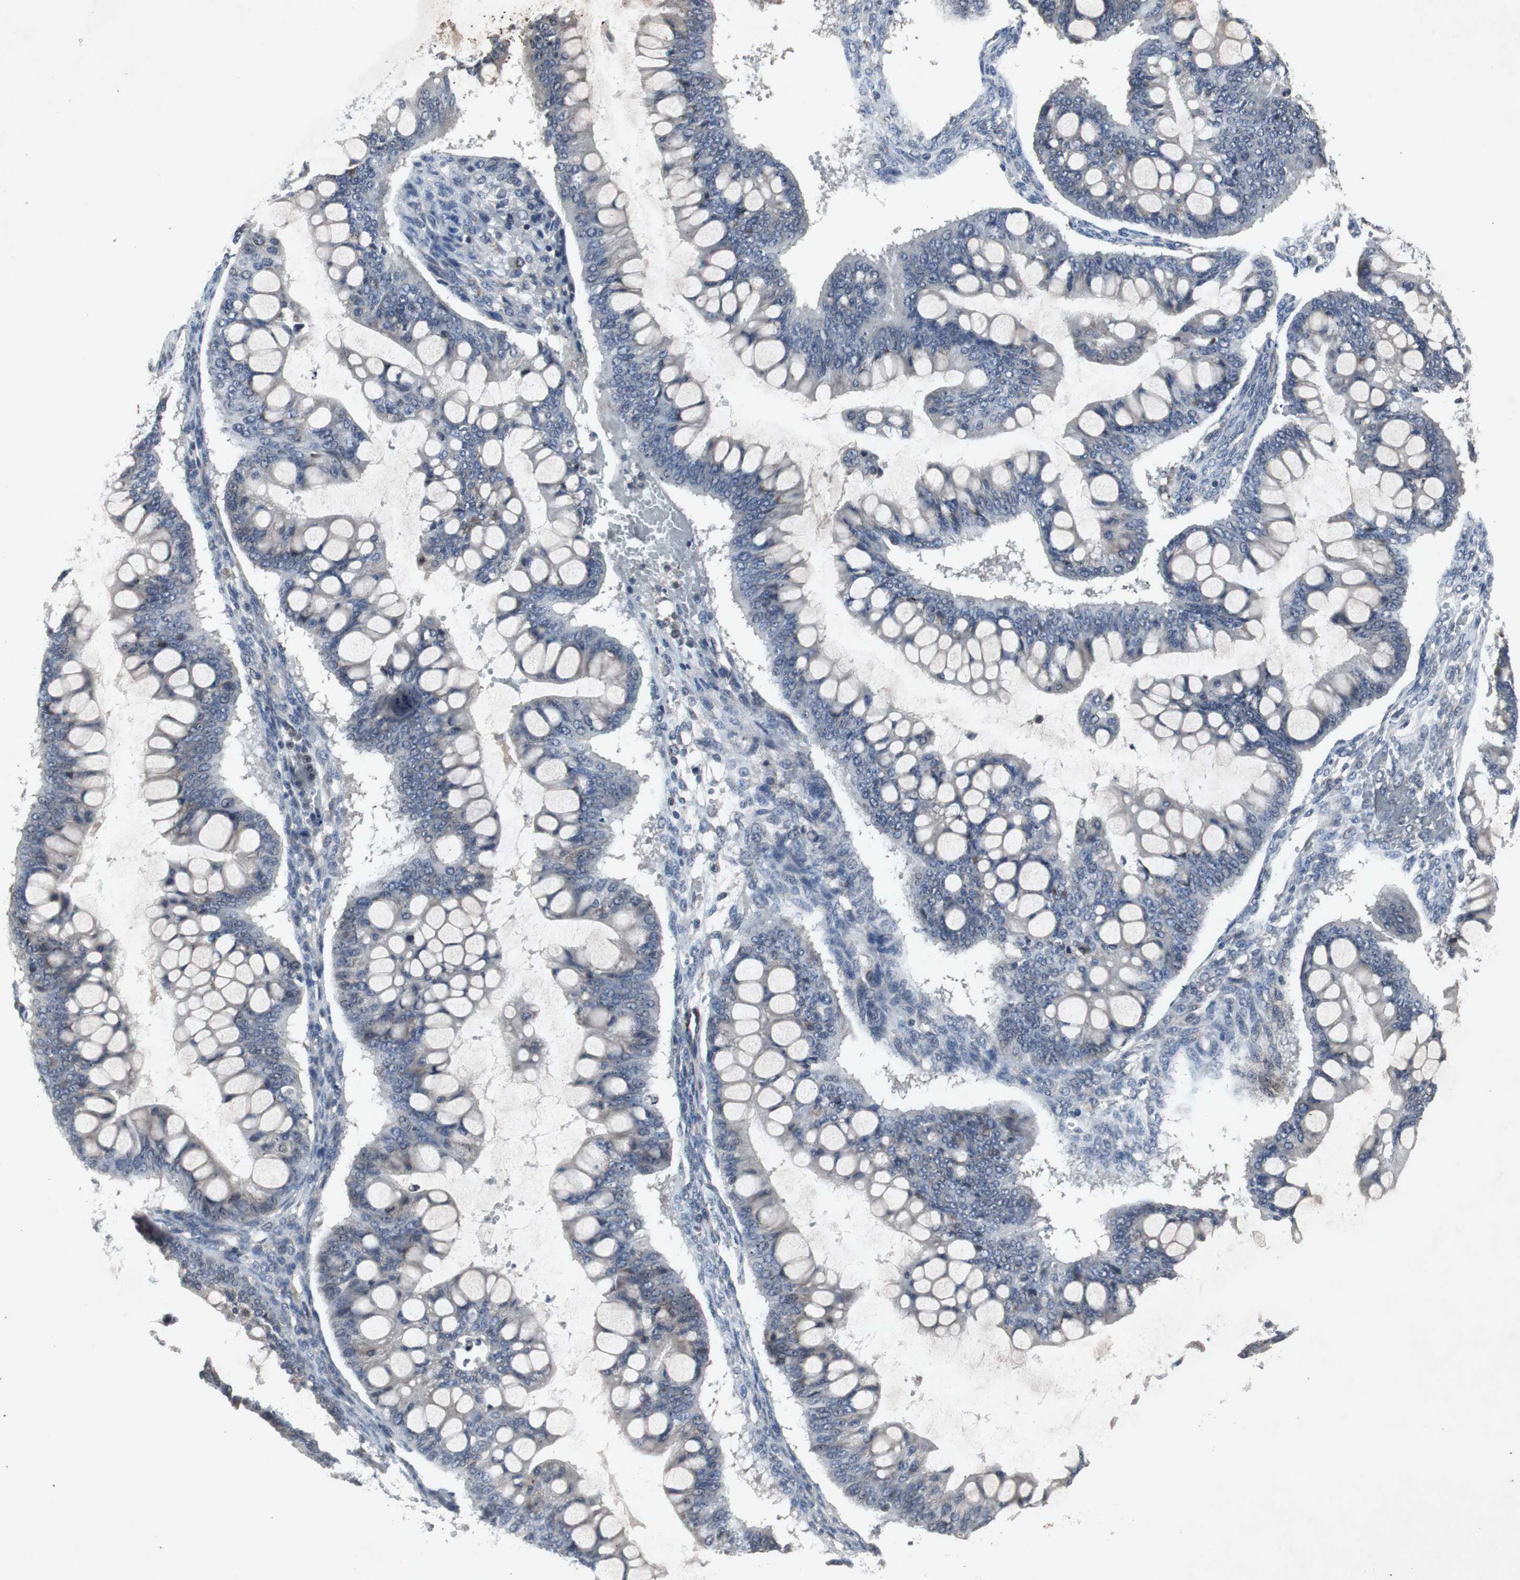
{"staining": {"intensity": "negative", "quantity": "none", "location": "none"}, "tissue": "ovarian cancer", "cell_type": "Tumor cells", "image_type": "cancer", "snomed": [{"axis": "morphology", "description": "Cystadenocarcinoma, mucinous, NOS"}, {"axis": "topography", "description": "Ovary"}], "caption": "IHC photomicrograph of ovarian mucinous cystadenocarcinoma stained for a protein (brown), which displays no positivity in tumor cells.", "gene": "CRADD", "patient": {"sex": "female", "age": 73}}